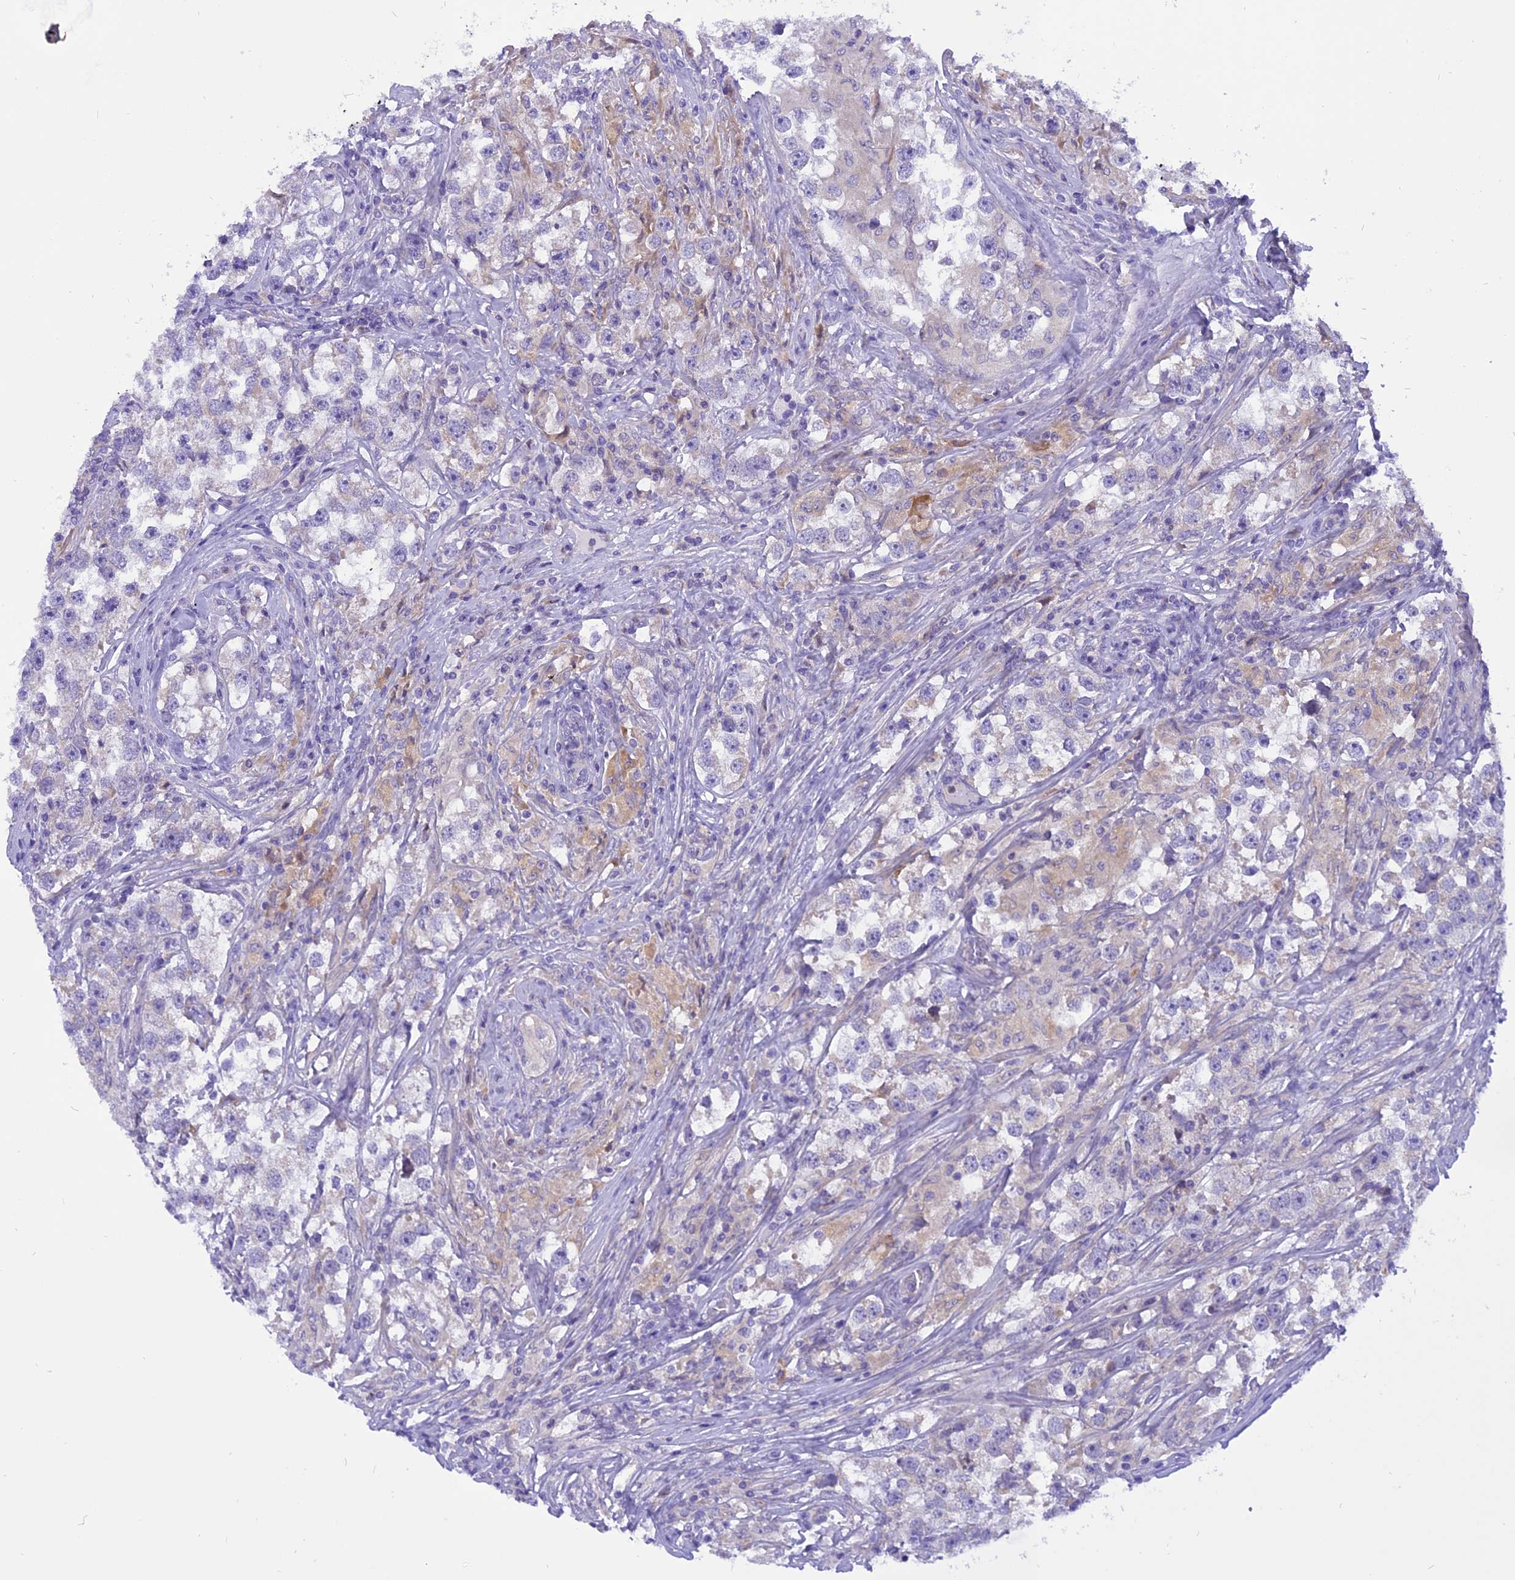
{"staining": {"intensity": "negative", "quantity": "none", "location": "none"}, "tissue": "testis cancer", "cell_type": "Tumor cells", "image_type": "cancer", "snomed": [{"axis": "morphology", "description": "Seminoma, NOS"}, {"axis": "topography", "description": "Testis"}], "caption": "DAB immunohistochemical staining of seminoma (testis) displays no significant staining in tumor cells.", "gene": "TRIM3", "patient": {"sex": "male", "age": 46}}